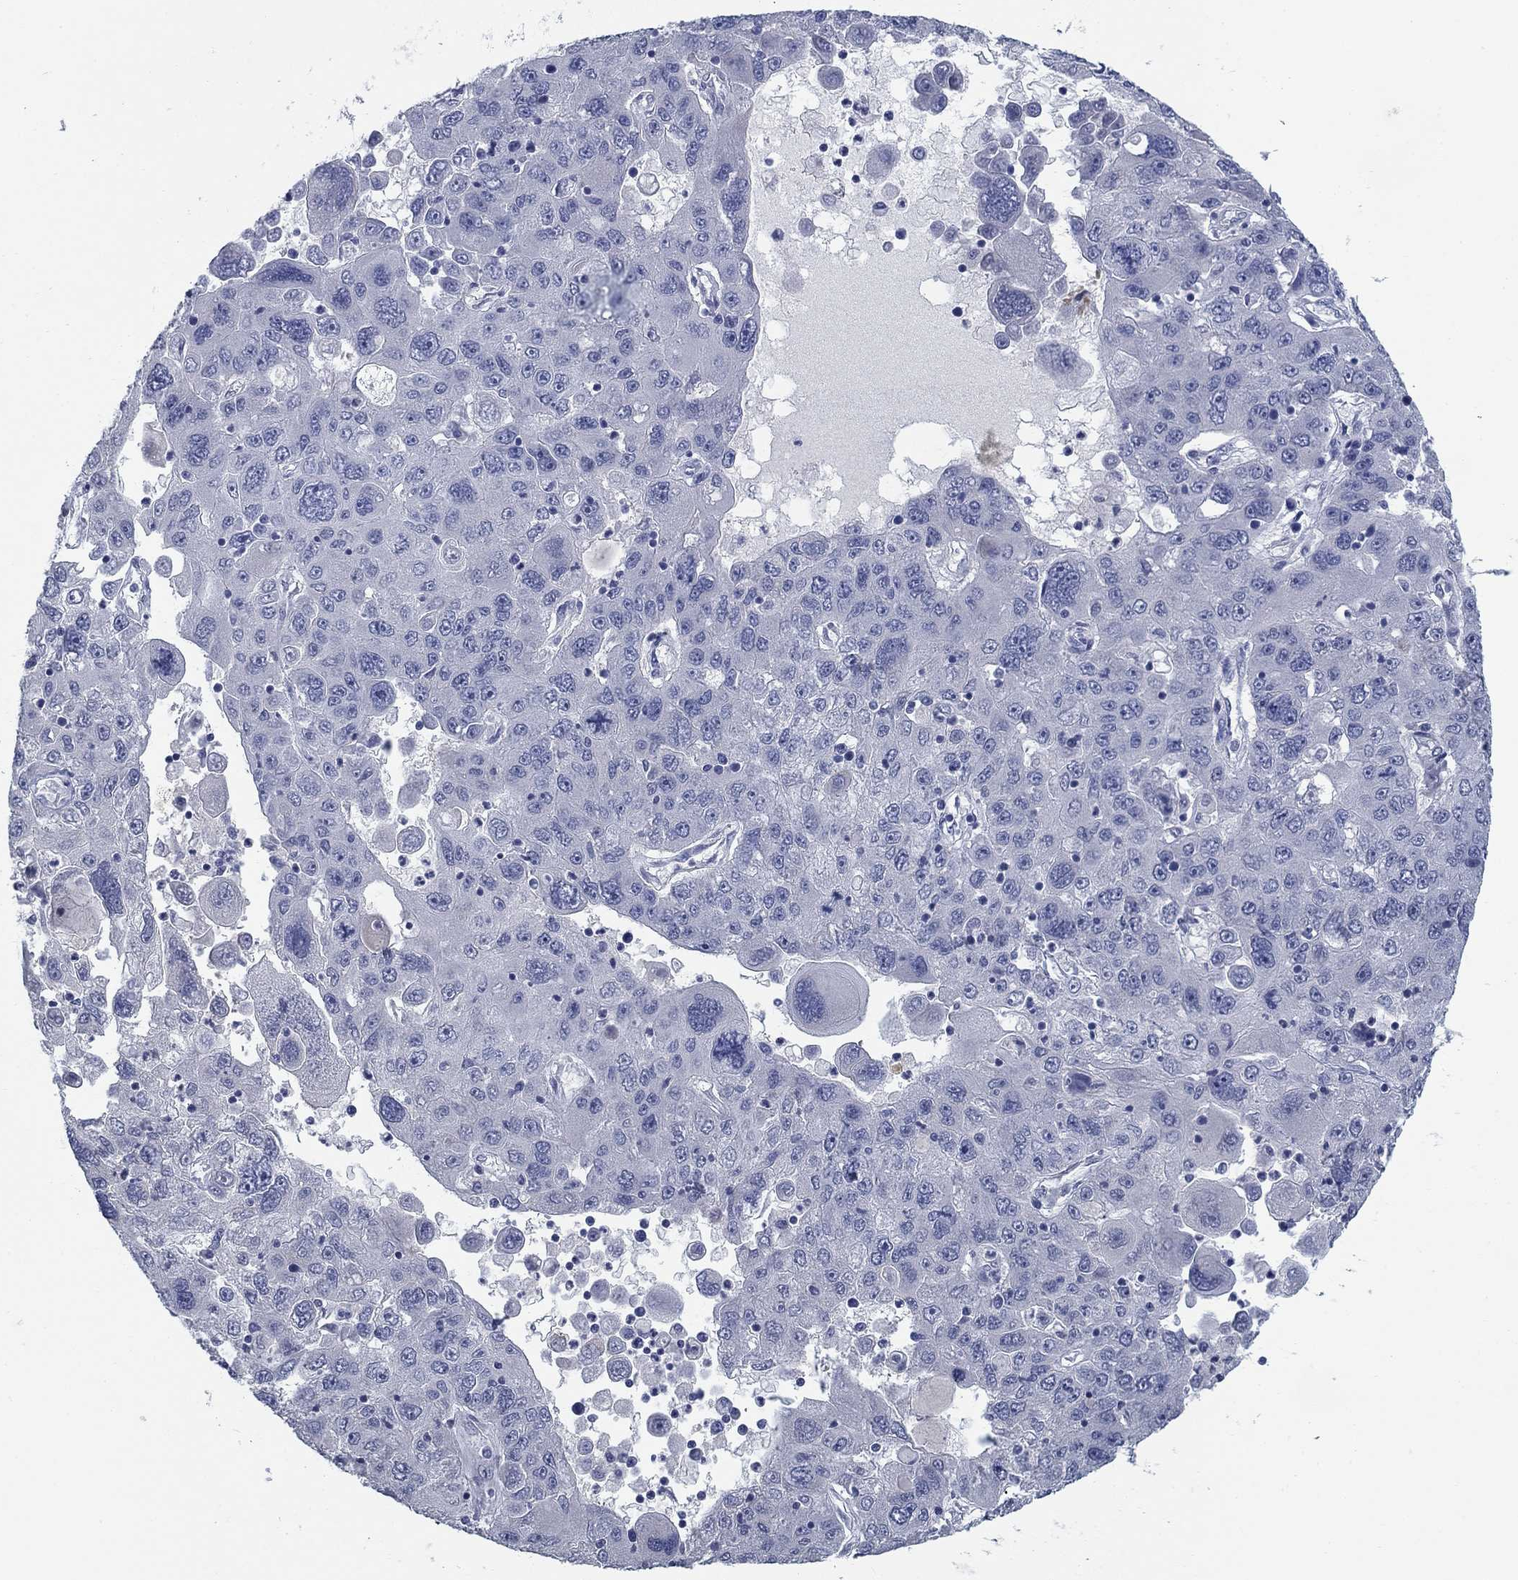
{"staining": {"intensity": "negative", "quantity": "none", "location": "none"}, "tissue": "stomach cancer", "cell_type": "Tumor cells", "image_type": "cancer", "snomed": [{"axis": "morphology", "description": "Adenocarcinoma, NOS"}, {"axis": "topography", "description": "Stomach"}], "caption": "This is an immunohistochemistry image of adenocarcinoma (stomach). There is no staining in tumor cells.", "gene": "DNER", "patient": {"sex": "male", "age": 56}}